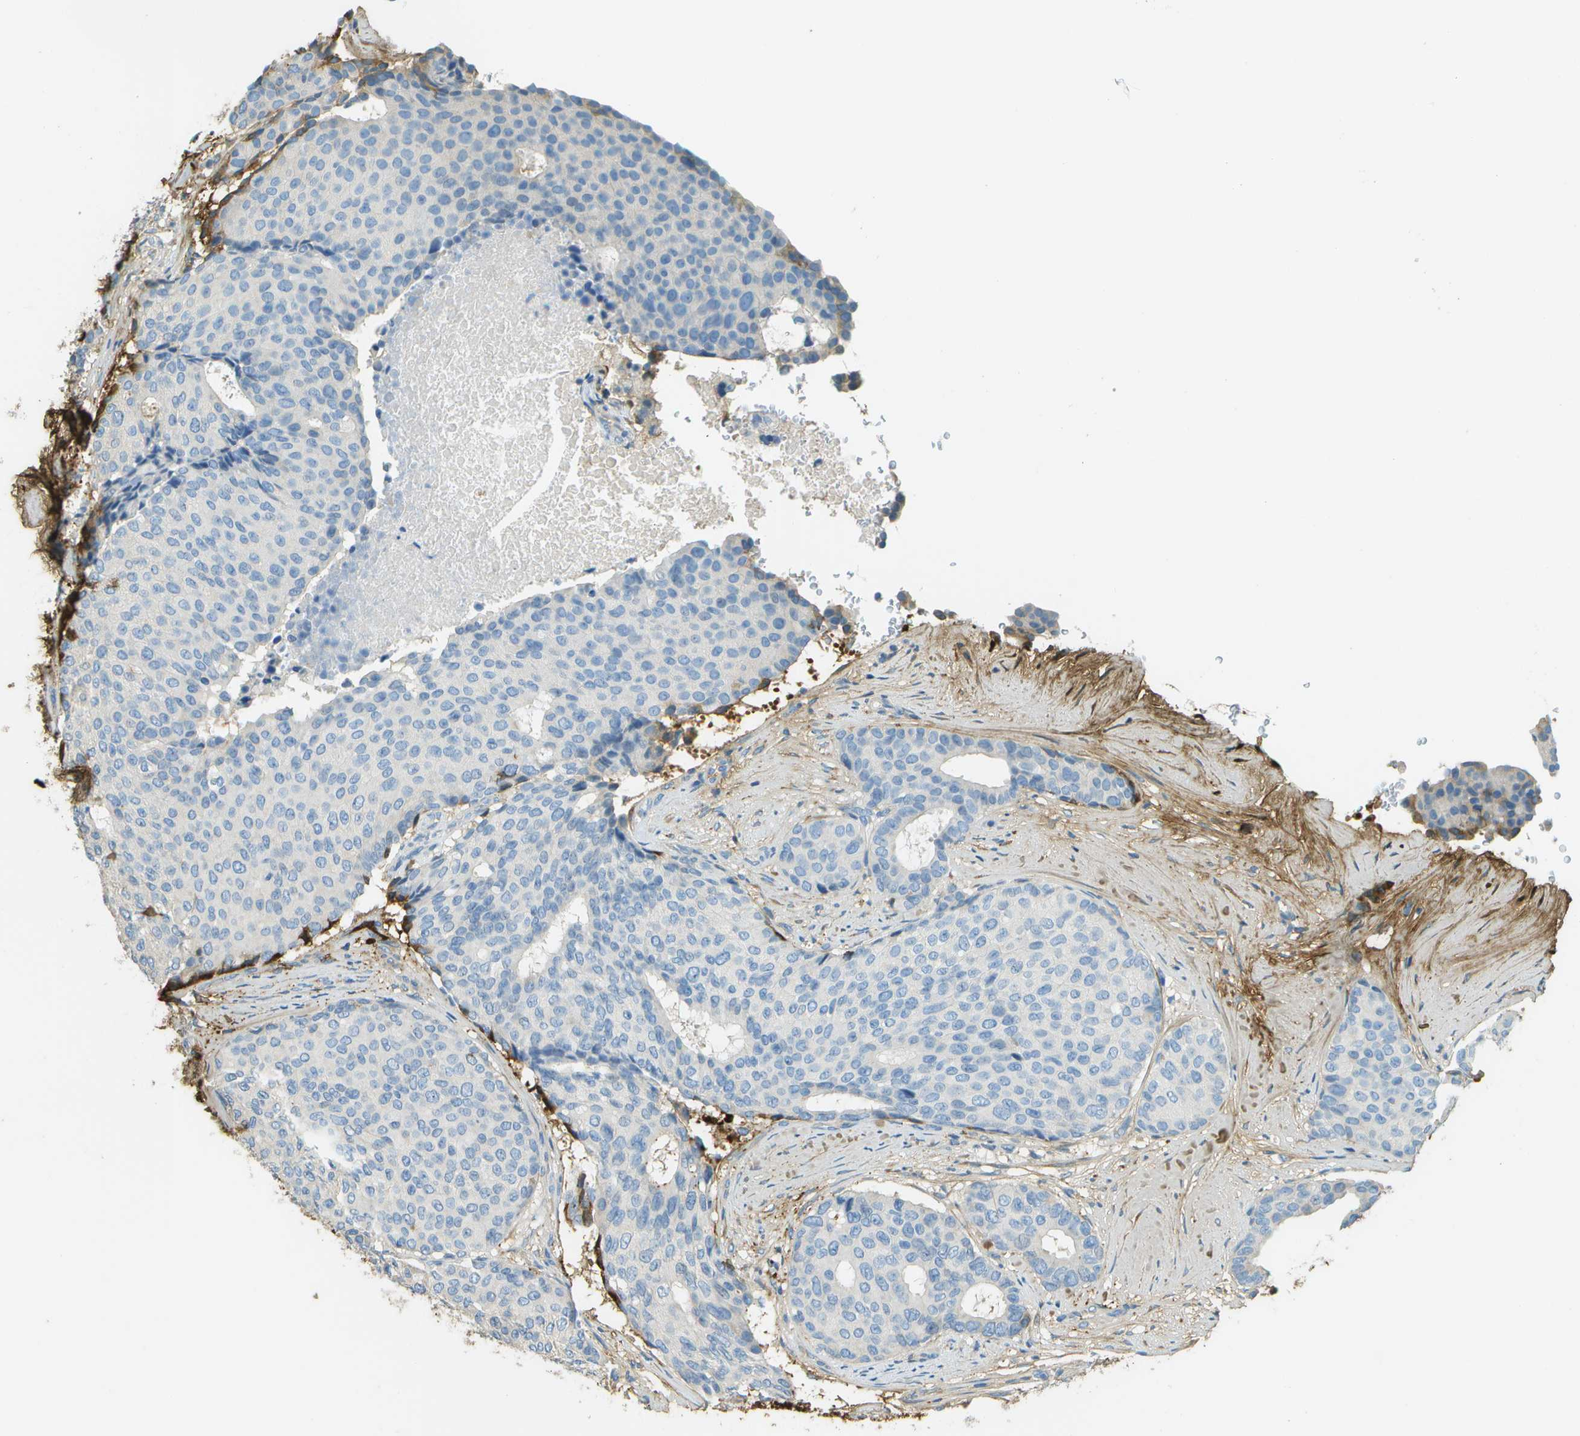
{"staining": {"intensity": "negative", "quantity": "none", "location": "none"}, "tissue": "breast cancer", "cell_type": "Tumor cells", "image_type": "cancer", "snomed": [{"axis": "morphology", "description": "Duct carcinoma"}, {"axis": "topography", "description": "Breast"}], "caption": "Tumor cells are negative for brown protein staining in breast intraductal carcinoma.", "gene": "DCN", "patient": {"sex": "female", "age": 75}}